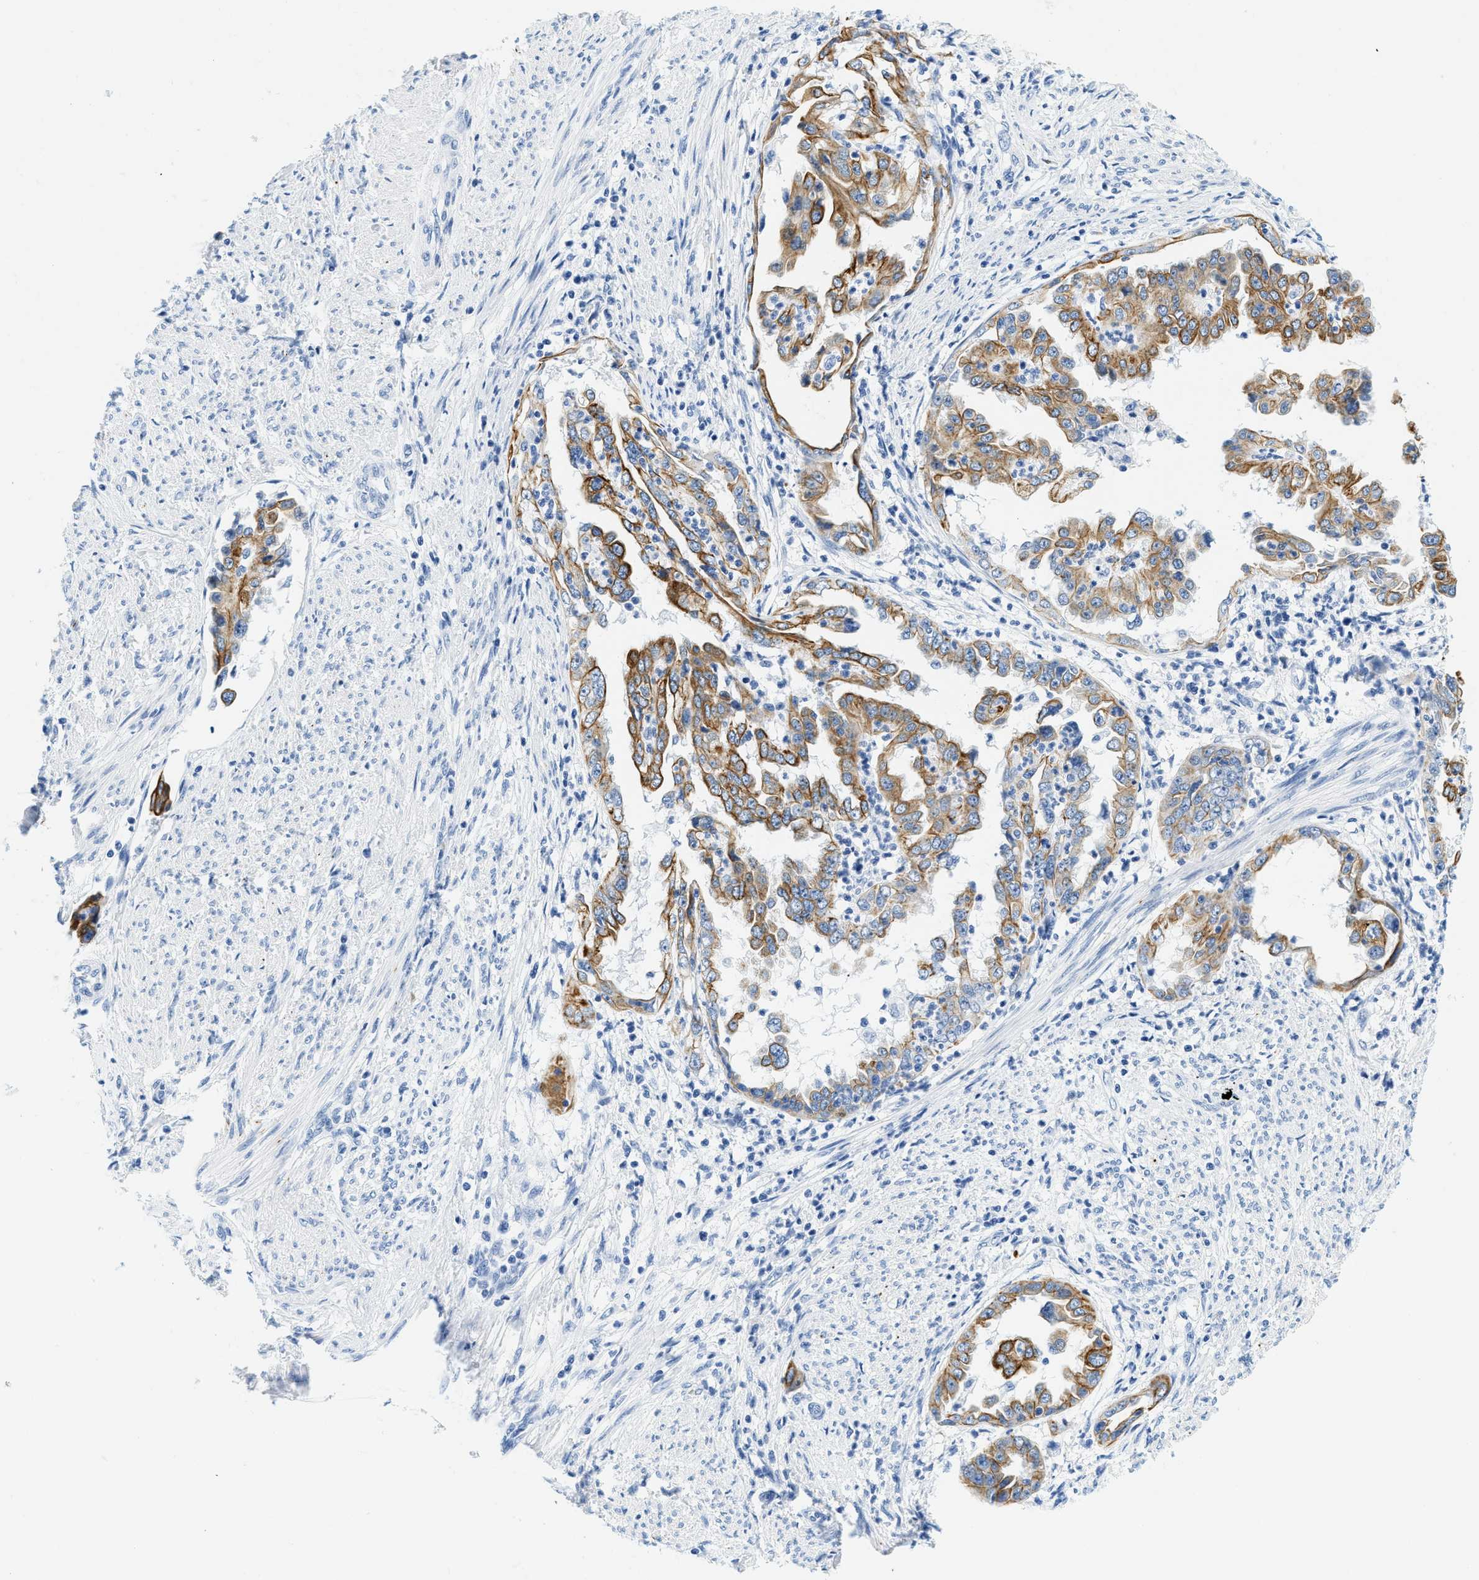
{"staining": {"intensity": "moderate", "quantity": ">75%", "location": "cytoplasmic/membranous"}, "tissue": "endometrial cancer", "cell_type": "Tumor cells", "image_type": "cancer", "snomed": [{"axis": "morphology", "description": "Adenocarcinoma, NOS"}, {"axis": "topography", "description": "Endometrium"}], "caption": "Protein expression analysis of human adenocarcinoma (endometrial) reveals moderate cytoplasmic/membranous expression in approximately >75% of tumor cells. (IHC, brightfield microscopy, high magnification).", "gene": "STXBP2", "patient": {"sex": "female", "age": 85}}